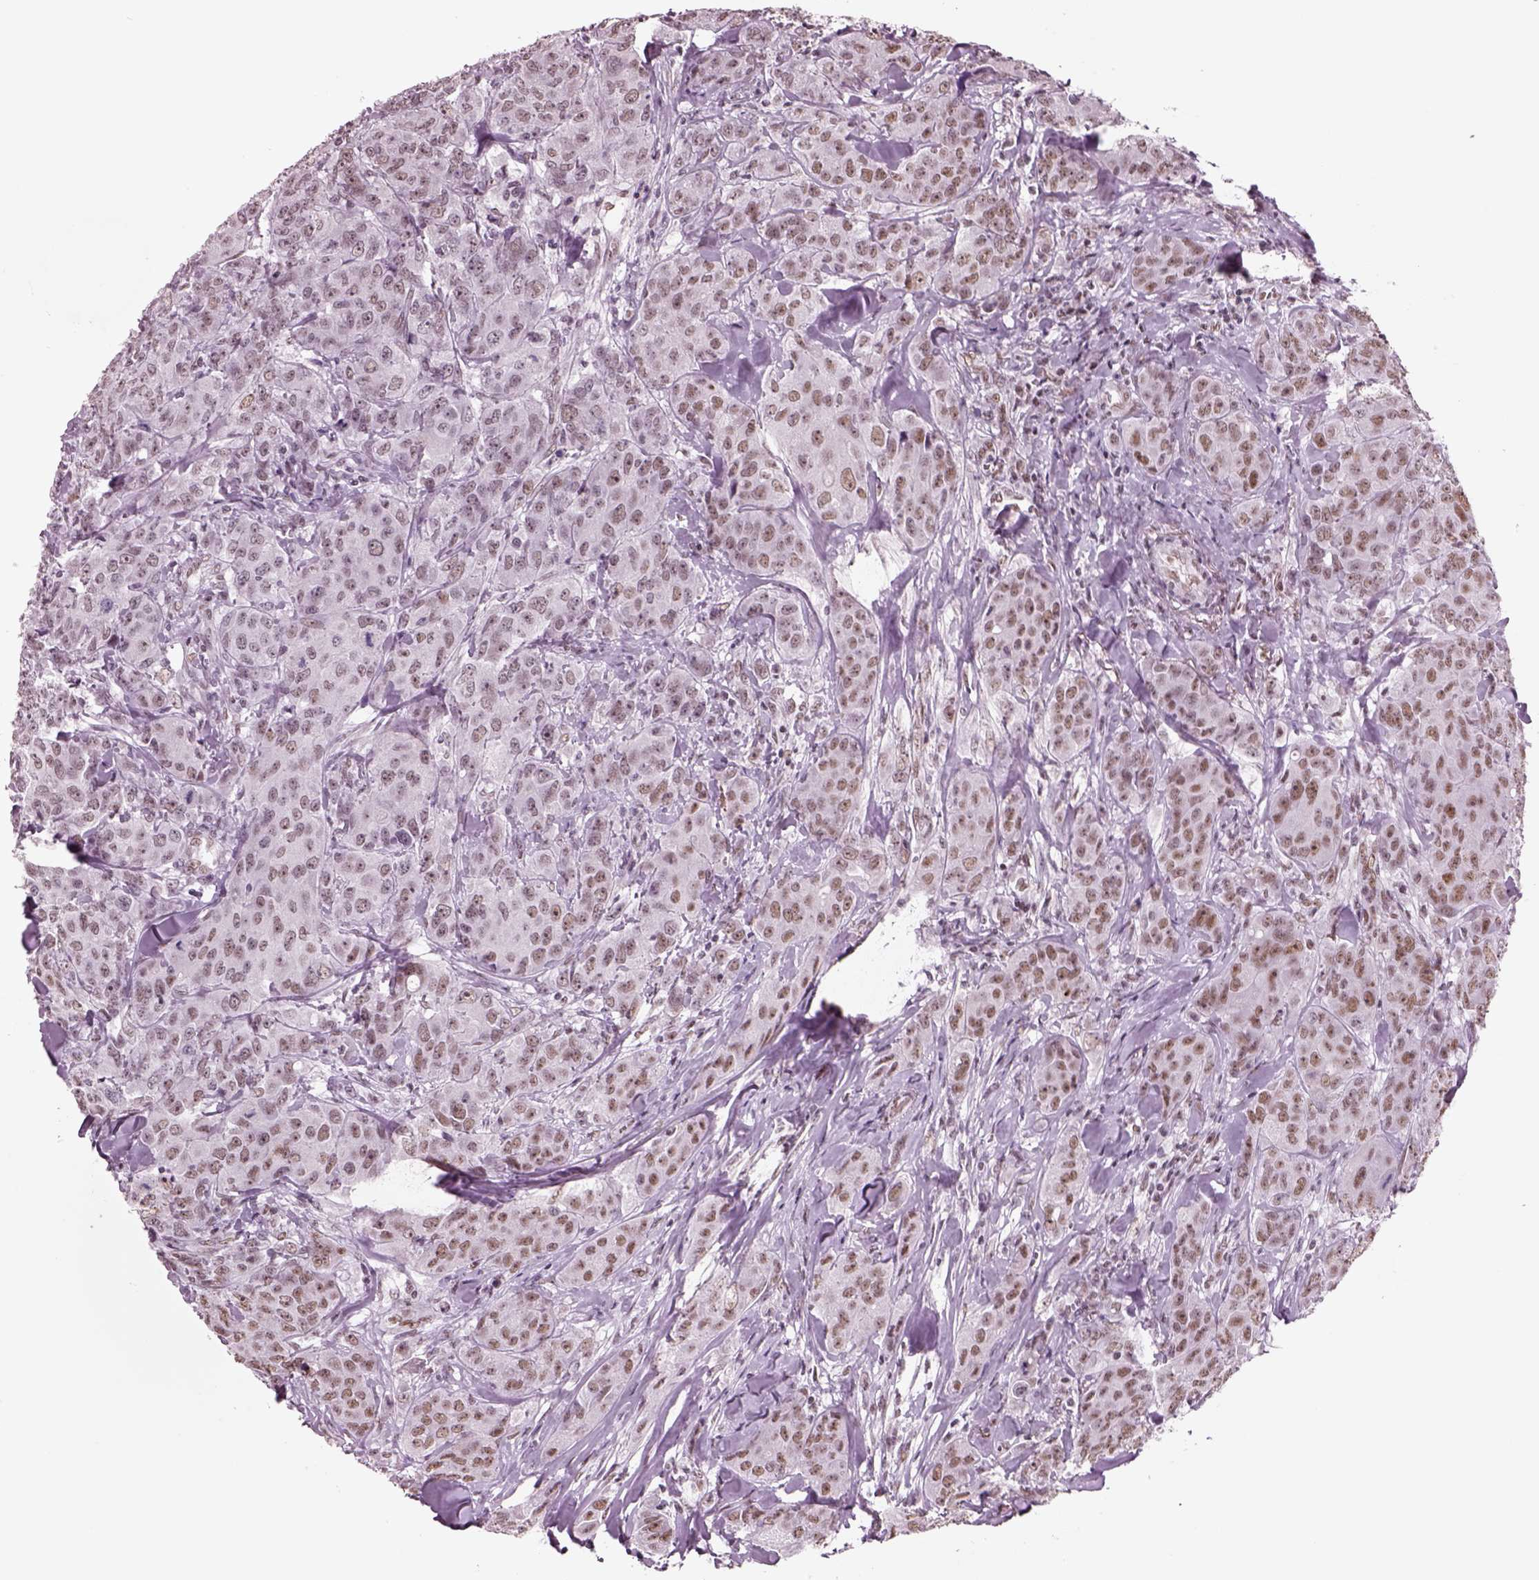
{"staining": {"intensity": "moderate", "quantity": ">75%", "location": "nuclear"}, "tissue": "breast cancer", "cell_type": "Tumor cells", "image_type": "cancer", "snomed": [{"axis": "morphology", "description": "Duct carcinoma"}, {"axis": "topography", "description": "Breast"}], "caption": "Invasive ductal carcinoma (breast) stained with a protein marker demonstrates moderate staining in tumor cells.", "gene": "SEPHS1", "patient": {"sex": "female", "age": 43}}